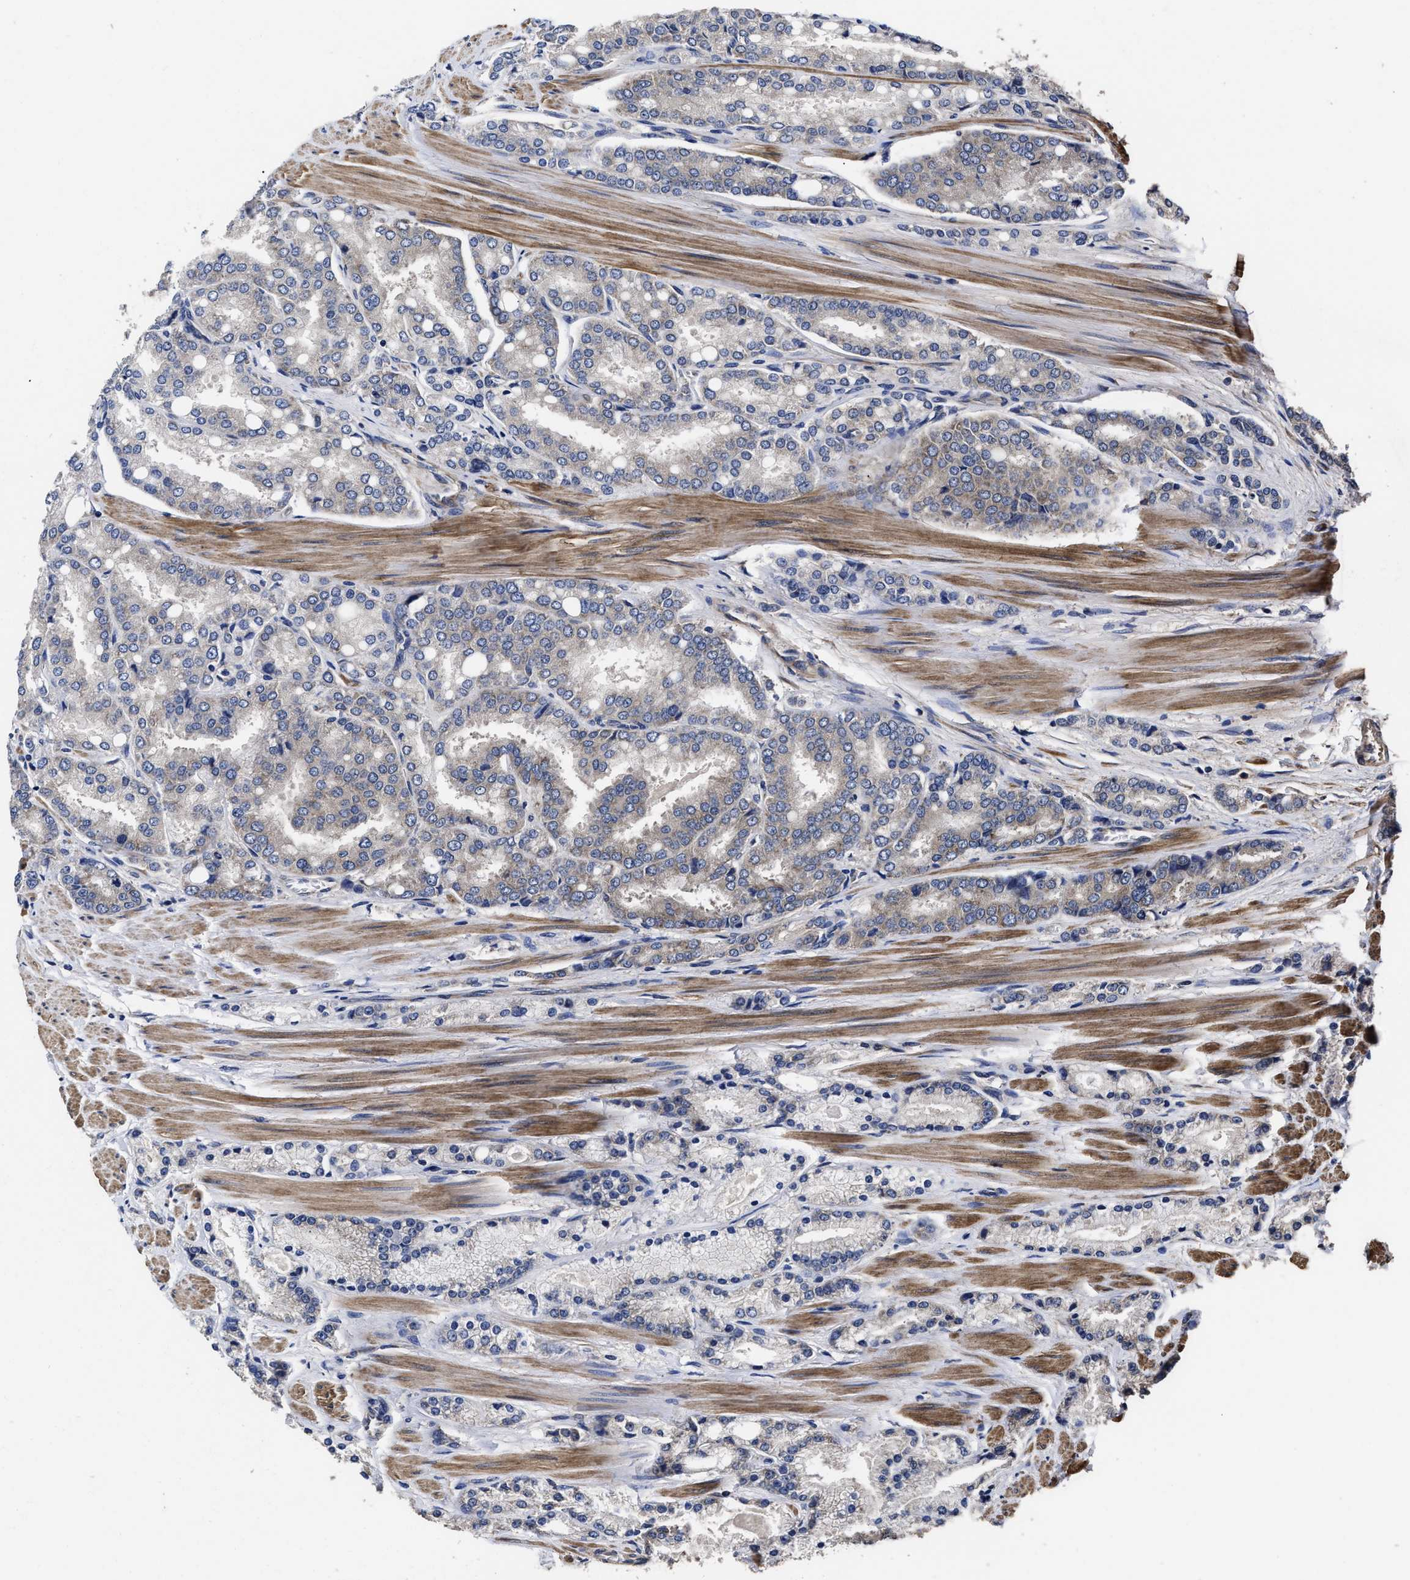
{"staining": {"intensity": "weak", "quantity": "<25%", "location": "cytoplasmic/membranous"}, "tissue": "prostate cancer", "cell_type": "Tumor cells", "image_type": "cancer", "snomed": [{"axis": "morphology", "description": "Adenocarcinoma, High grade"}, {"axis": "topography", "description": "Prostate"}], "caption": "This is an immunohistochemistry (IHC) photomicrograph of prostate cancer. There is no expression in tumor cells.", "gene": "AVEN", "patient": {"sex": "male", "age": 50}}